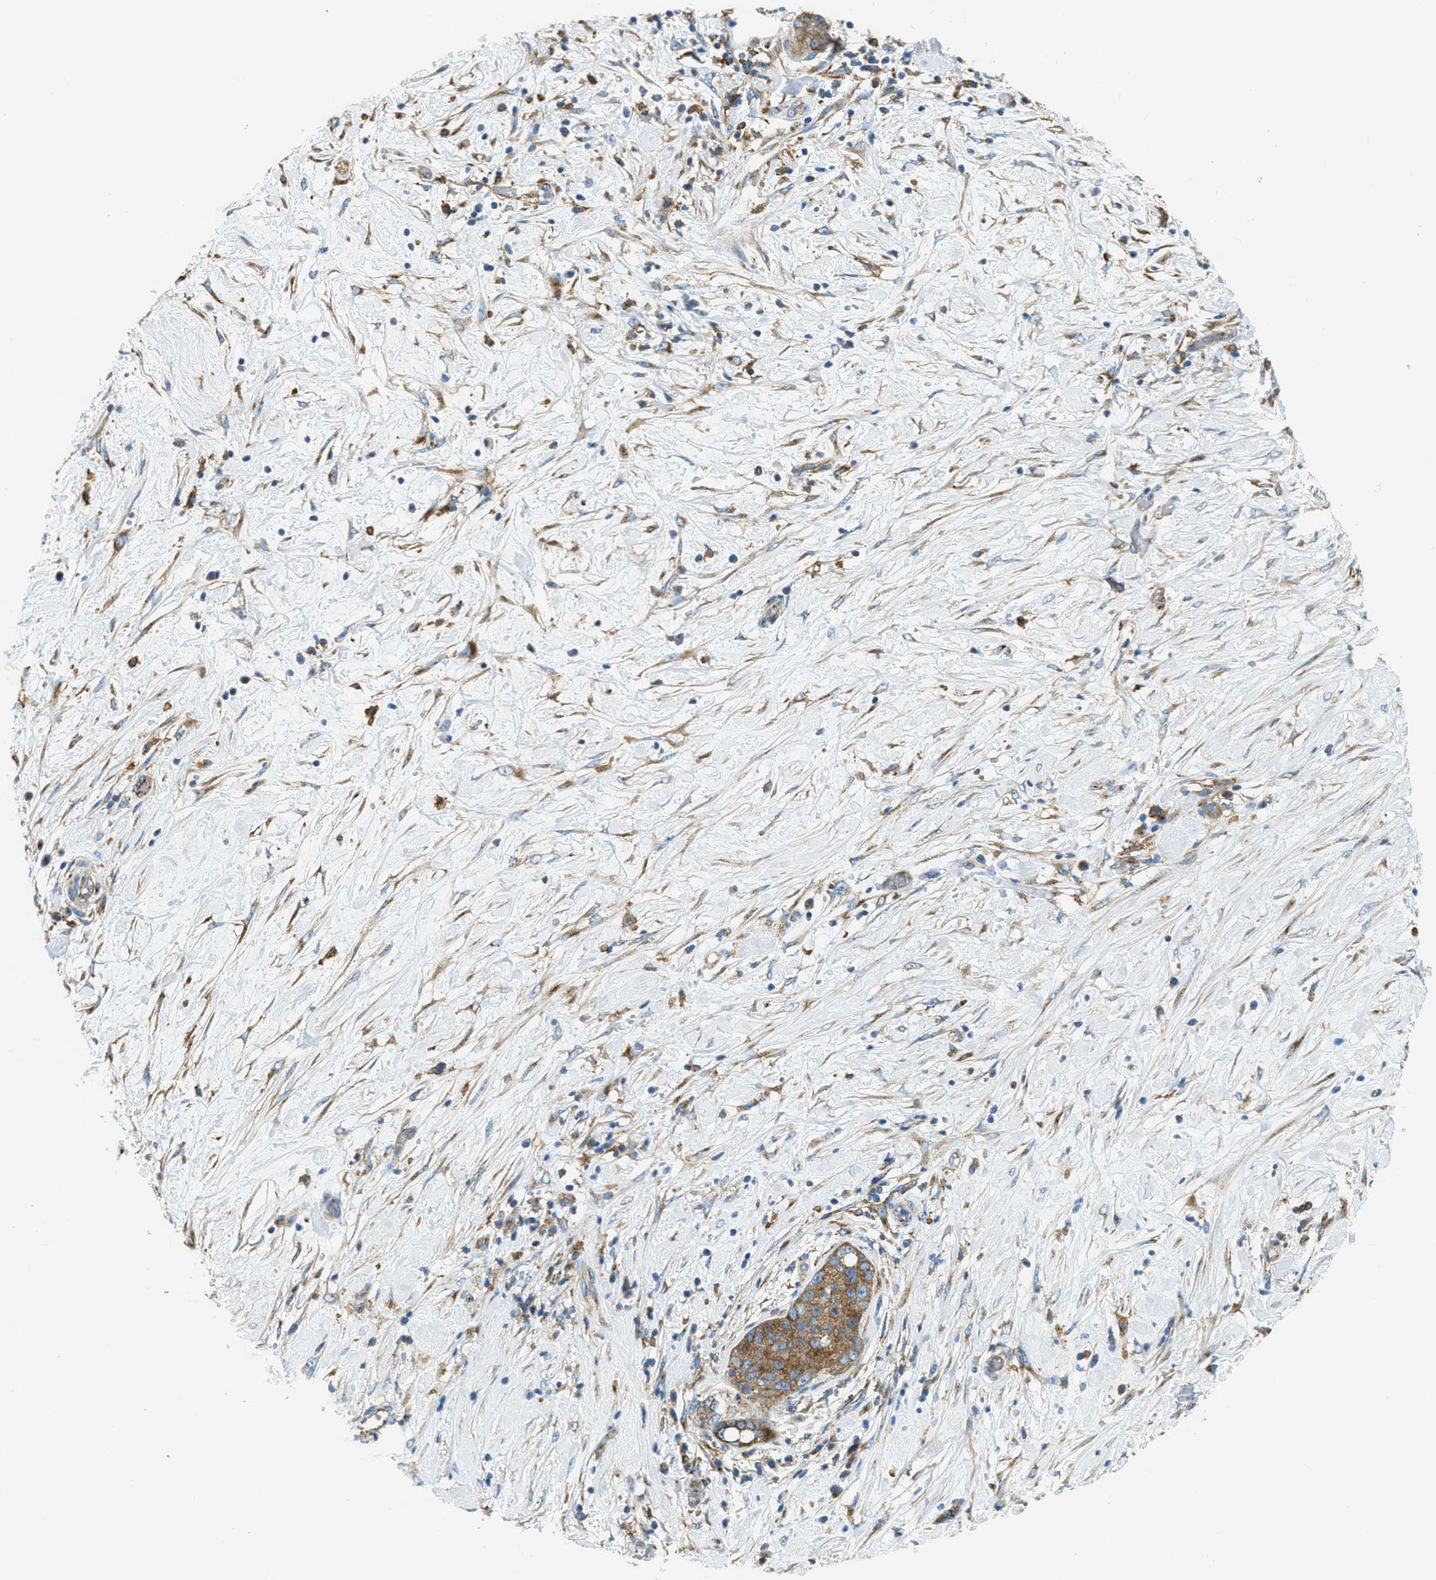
{"staining": {"intensity": "moderate", "quantity": ">75%", "location": "cytoplasmic/membranous"}, "tissue": "pancreatic cancer", "cell_type": "Tumor cells", "image_type": "cancer", "snomed": [{"axis": "morphology", "description": "Adenocarcinoma, NOS"}, {"axis": "topography", "description": "Pancreas"}], "caption": "Tumor cells display medium levels of moderate cytoplasmic/membranous positivity in about >75% of cells in pancreatic cancer.", "gene": "AP2B1", "patient": {"sex": "female", "age": 78}}